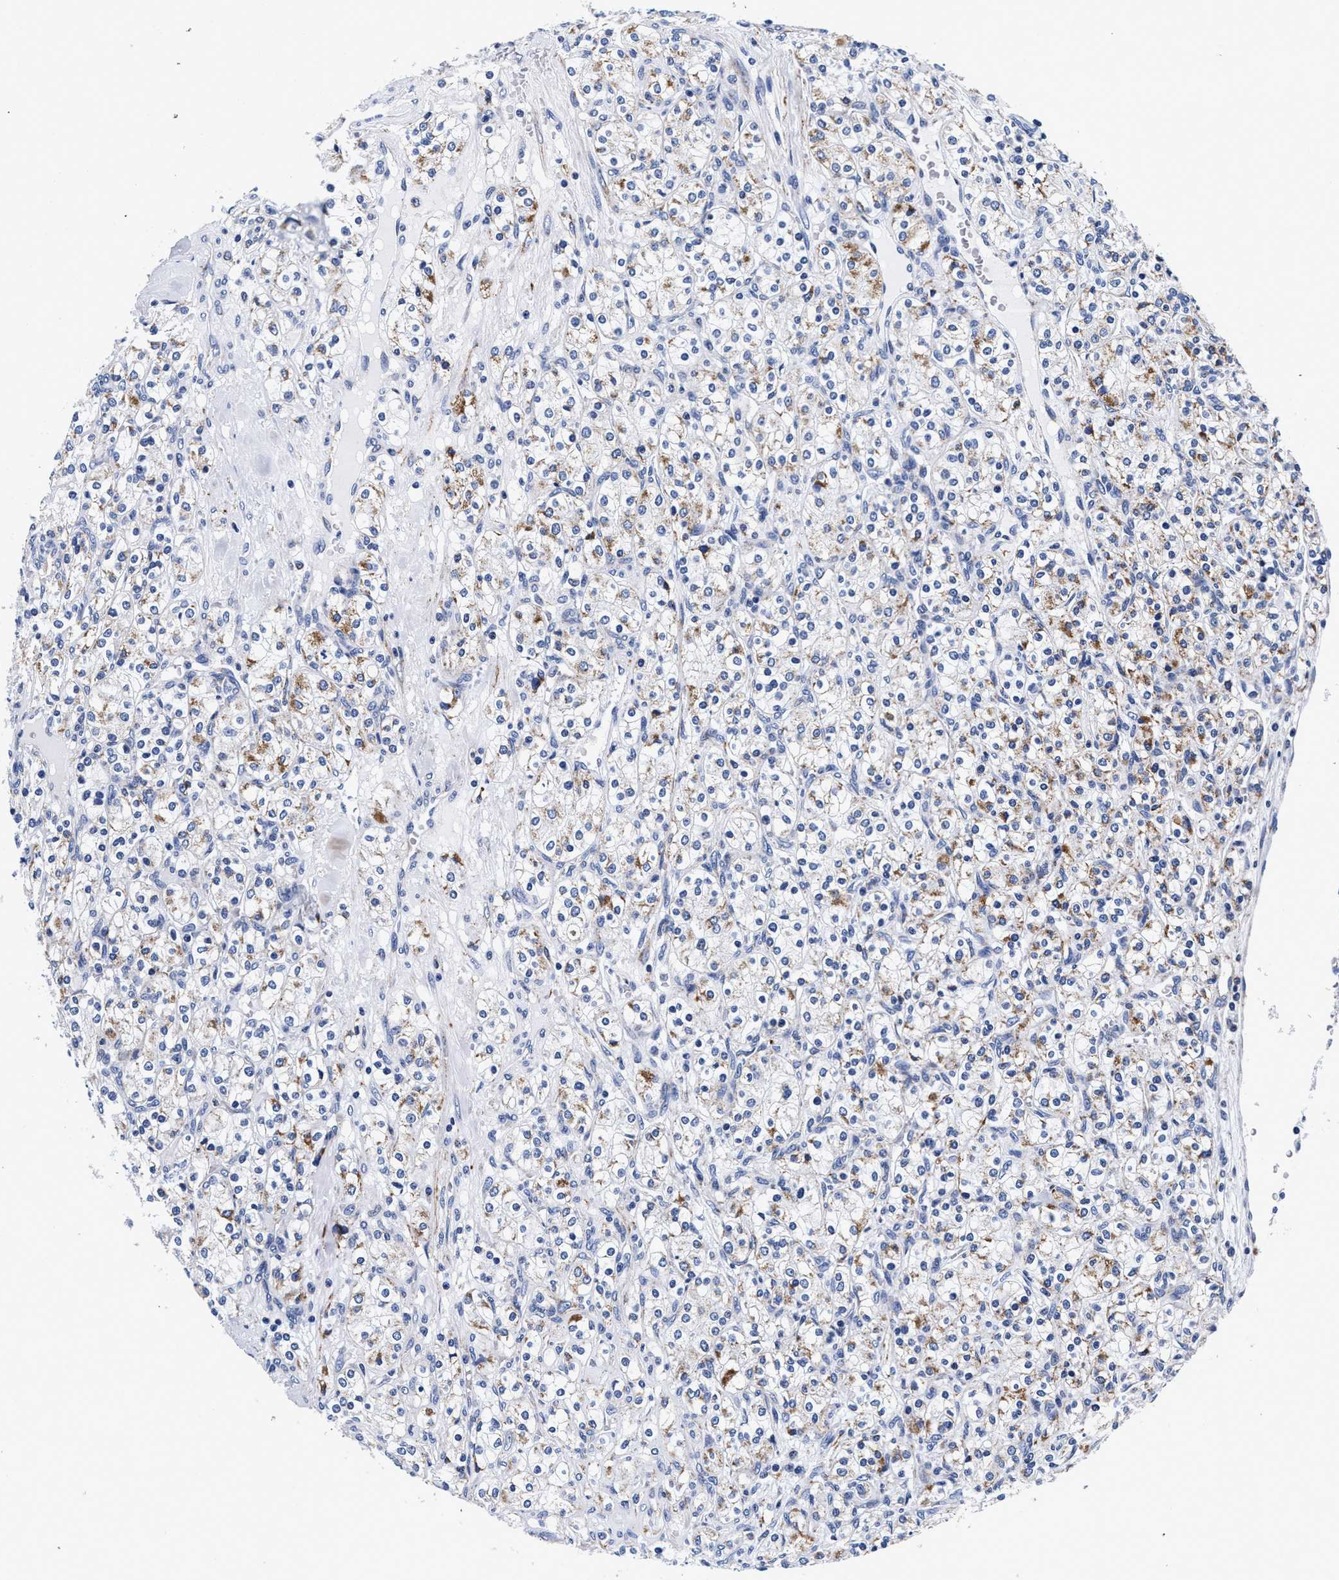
{"staining": {"intensity": "moderate", "quantity": "<25%", "location": "cytoplasmic/membranous"}, "tissue": "renal cancer", "cell_type": "Tumor cells", "image_type": "cancer", "snomed": [{"axis": "morphology", "description": "Adenocarcinoma, NOS"}, {"axis": "topography", "description": "Kidney"}], "caption": "Immunohistochemistry image of neoplastic tissue: human renal cancer stained using IHC exhibits low levels of moderate protein expression localized specifically in the cytoplasmic/membranous of tumor cells, appearing as a cytoplasmic/membranous brown color.", "gene": "RAB3B", "patient": {"sex": "male", "age": 77}}